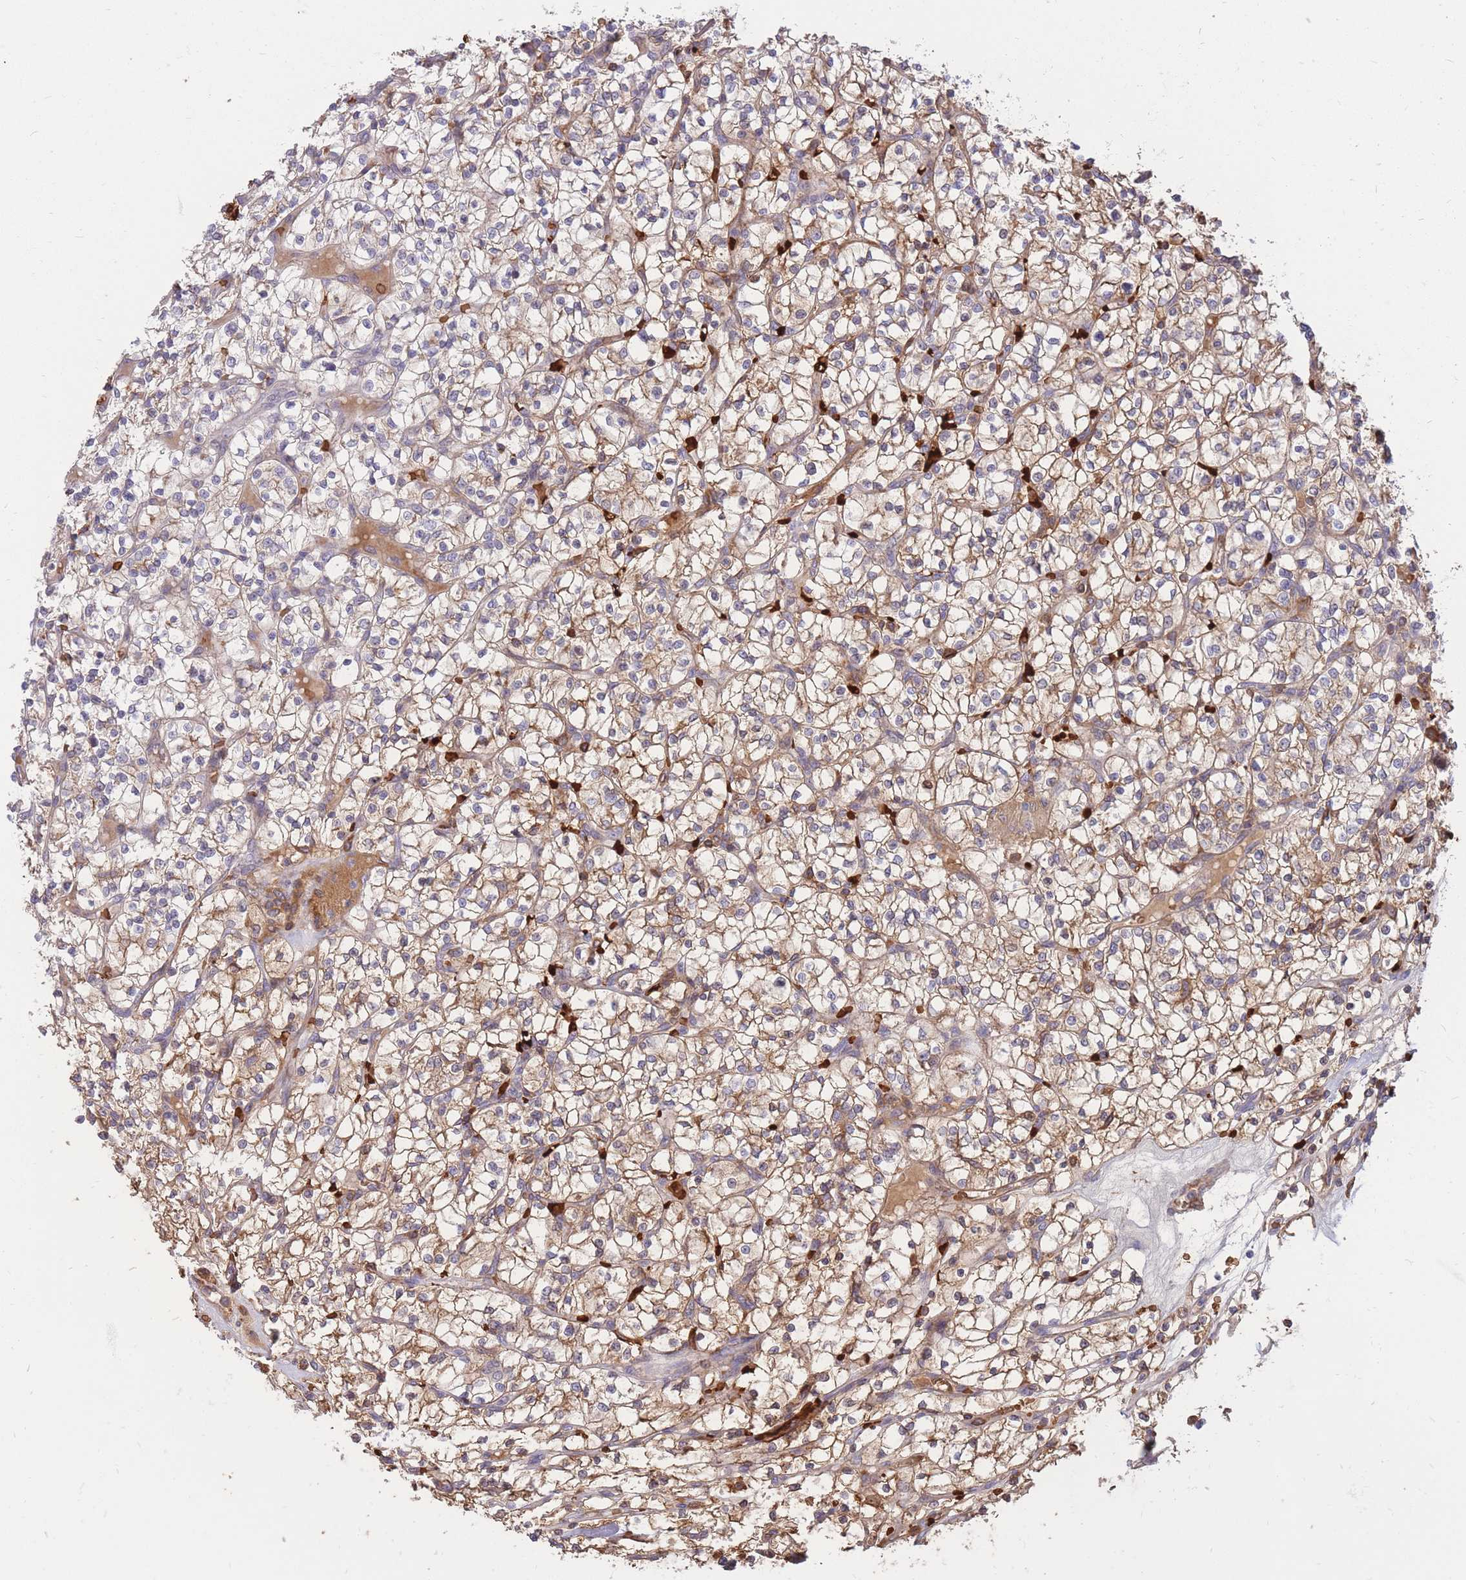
{"staining": {"intensity": "weak", "quantity": "25%-75%", "location": "cytoplasmic/membranous"}, "tissue": "renal cancer", "cell_type": "Tumor cells", "image_type": "cancer", "snomed": [{"axis": "morphology", "description": "Adenocarcinoma, NOS"}, {"axis": "topography", "description": "Kidney"}], "caption": "Weak cytoplasmic/membranous positivity for a protein is identified in approximately 25%-75% of tumor cells of renal cancer (adenocarcinoma) using immunohistochemistry (IHC).", "gene": "ATP10D", "patient": {"sex": "female", "age": 64}}